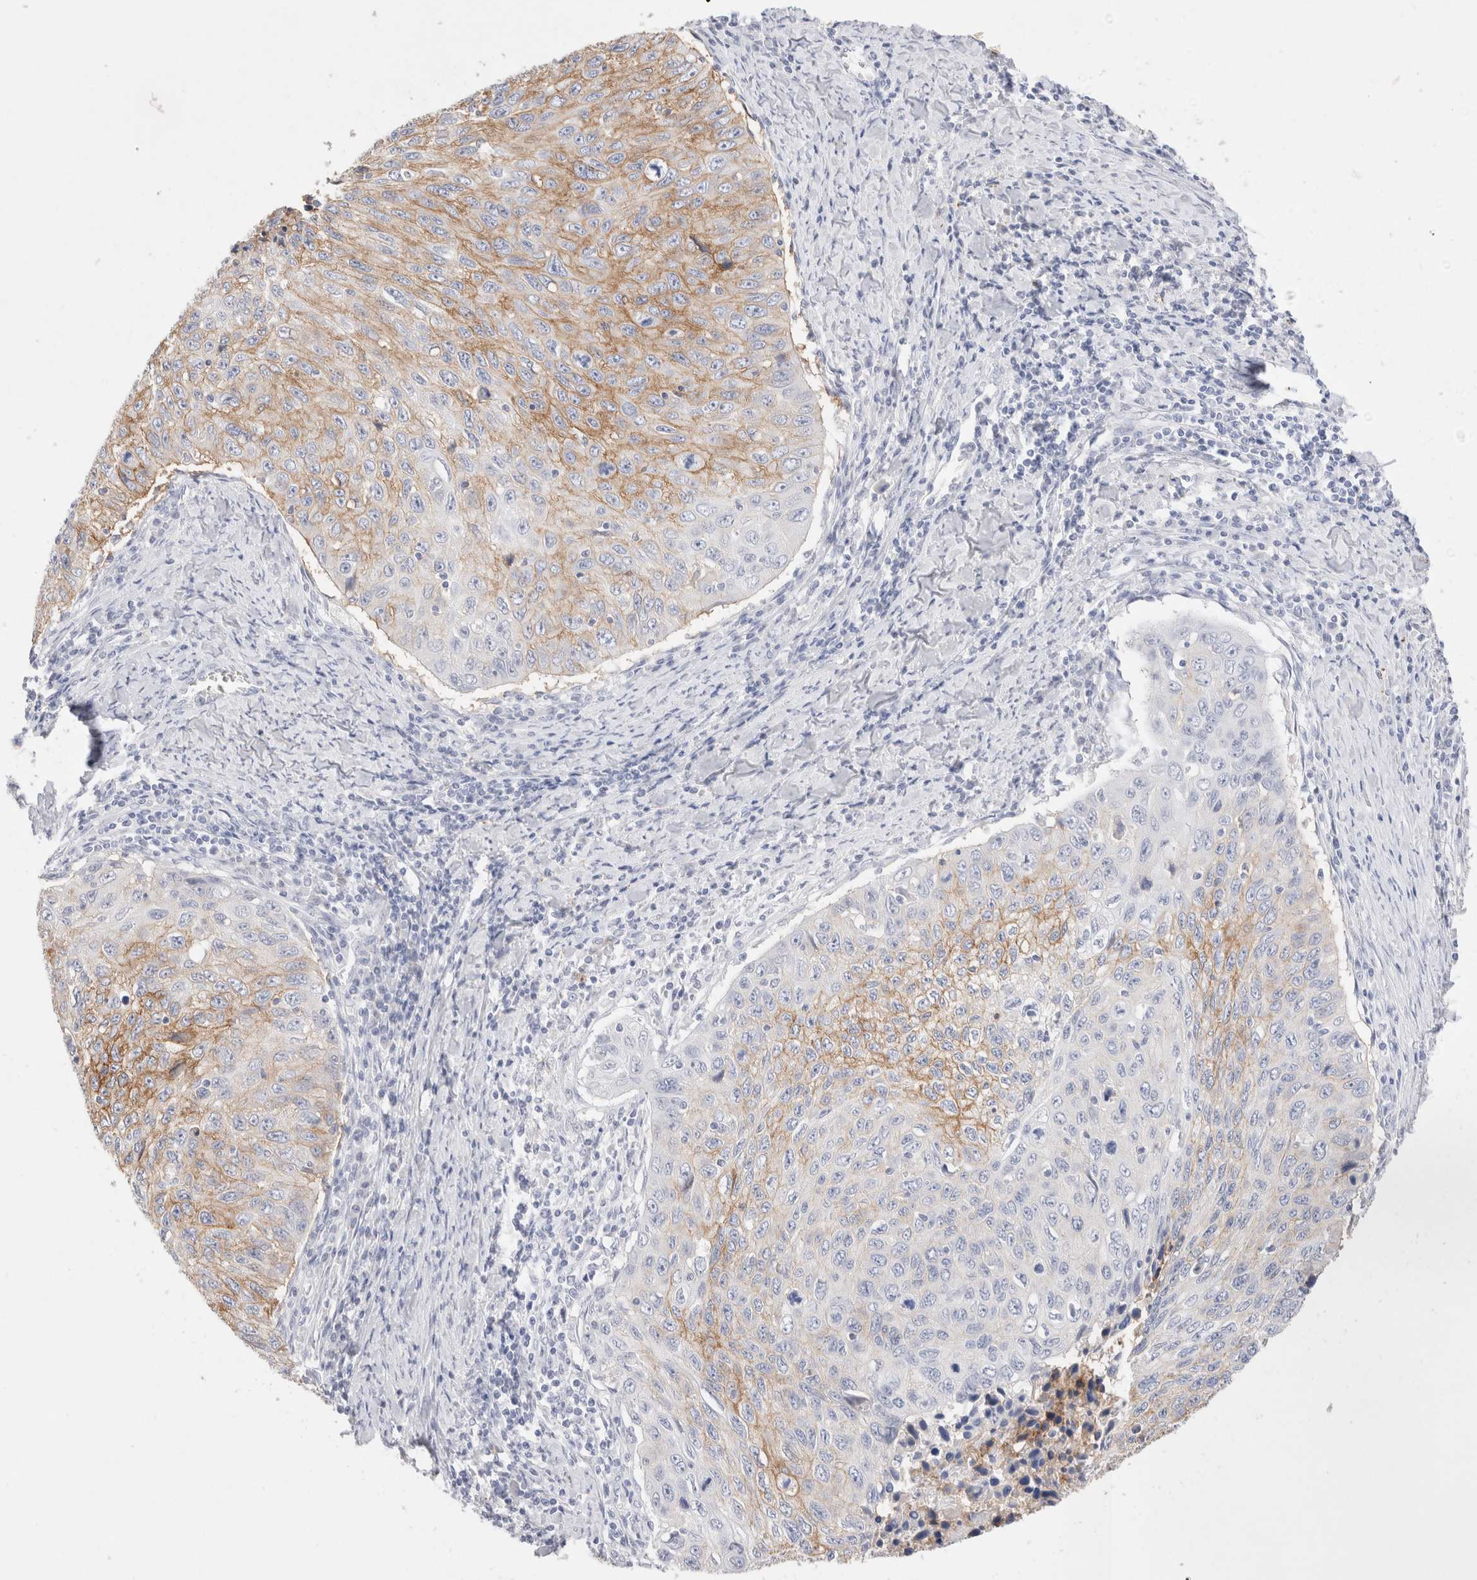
{"staining": {"intensity": "moderate", "quantity": "25%-75%", "location": "cytoplasmic/membranous"}, "tissue": "cervical cancer", "cell_type": "Tumor cells", "image_type": "cancer", "snomed": [{"axis": "morphology", "description": "Squamous cell carcinoma, NOS"}, {"axis": "topography", "description": "Cervix"}], "caption": "There is medium levels of moderate cytoplasmic/membranous positivity in tumor cells of cervical squamous cell carcinoma, as demonstrated by immunohistochemical staining (brown color).", "gene": "EPCAM", "patient": {"sex": "female", "age": 53}}